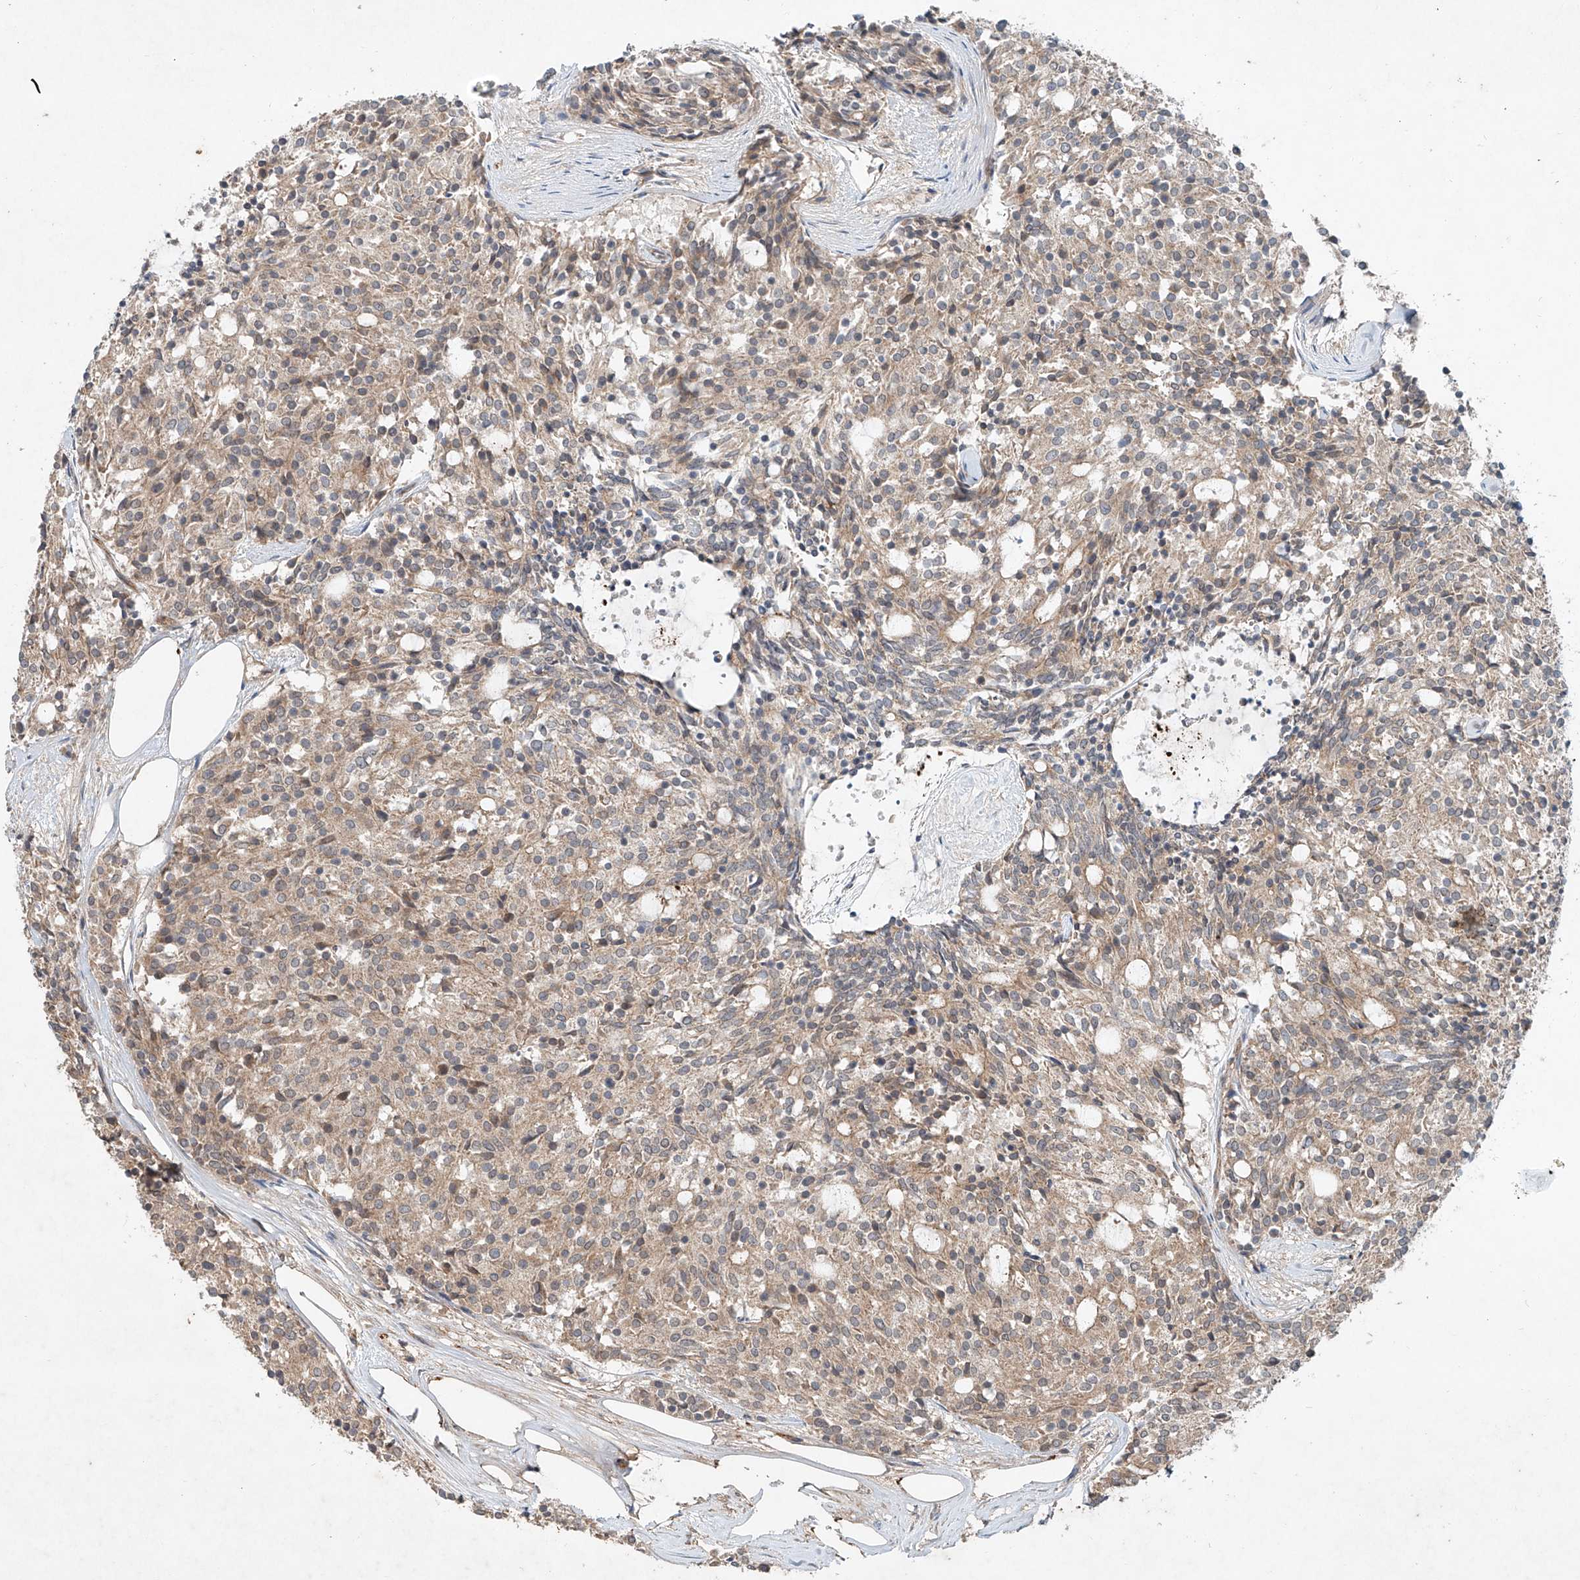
{"staining": {"intensity": "weak", "quantity": "25%-75%", "location": "cytoplasmic/membranous"}, "tissue": "carcinoid", "cell_type": "Tumor cells", "image_type": "cancer", "snomed": [{"axis": "morphology", "description": "Carcinoid, malignant, NOS"}, {"axis": "topography", "description": "Pancreas"}], "caption": "An image of human carcinoid stained for a protein reveals weak cytoplasmic/membranous brown staining in tumor cells.", "gene": "IER5", "patient": {"sex": "female", "age": 54}}